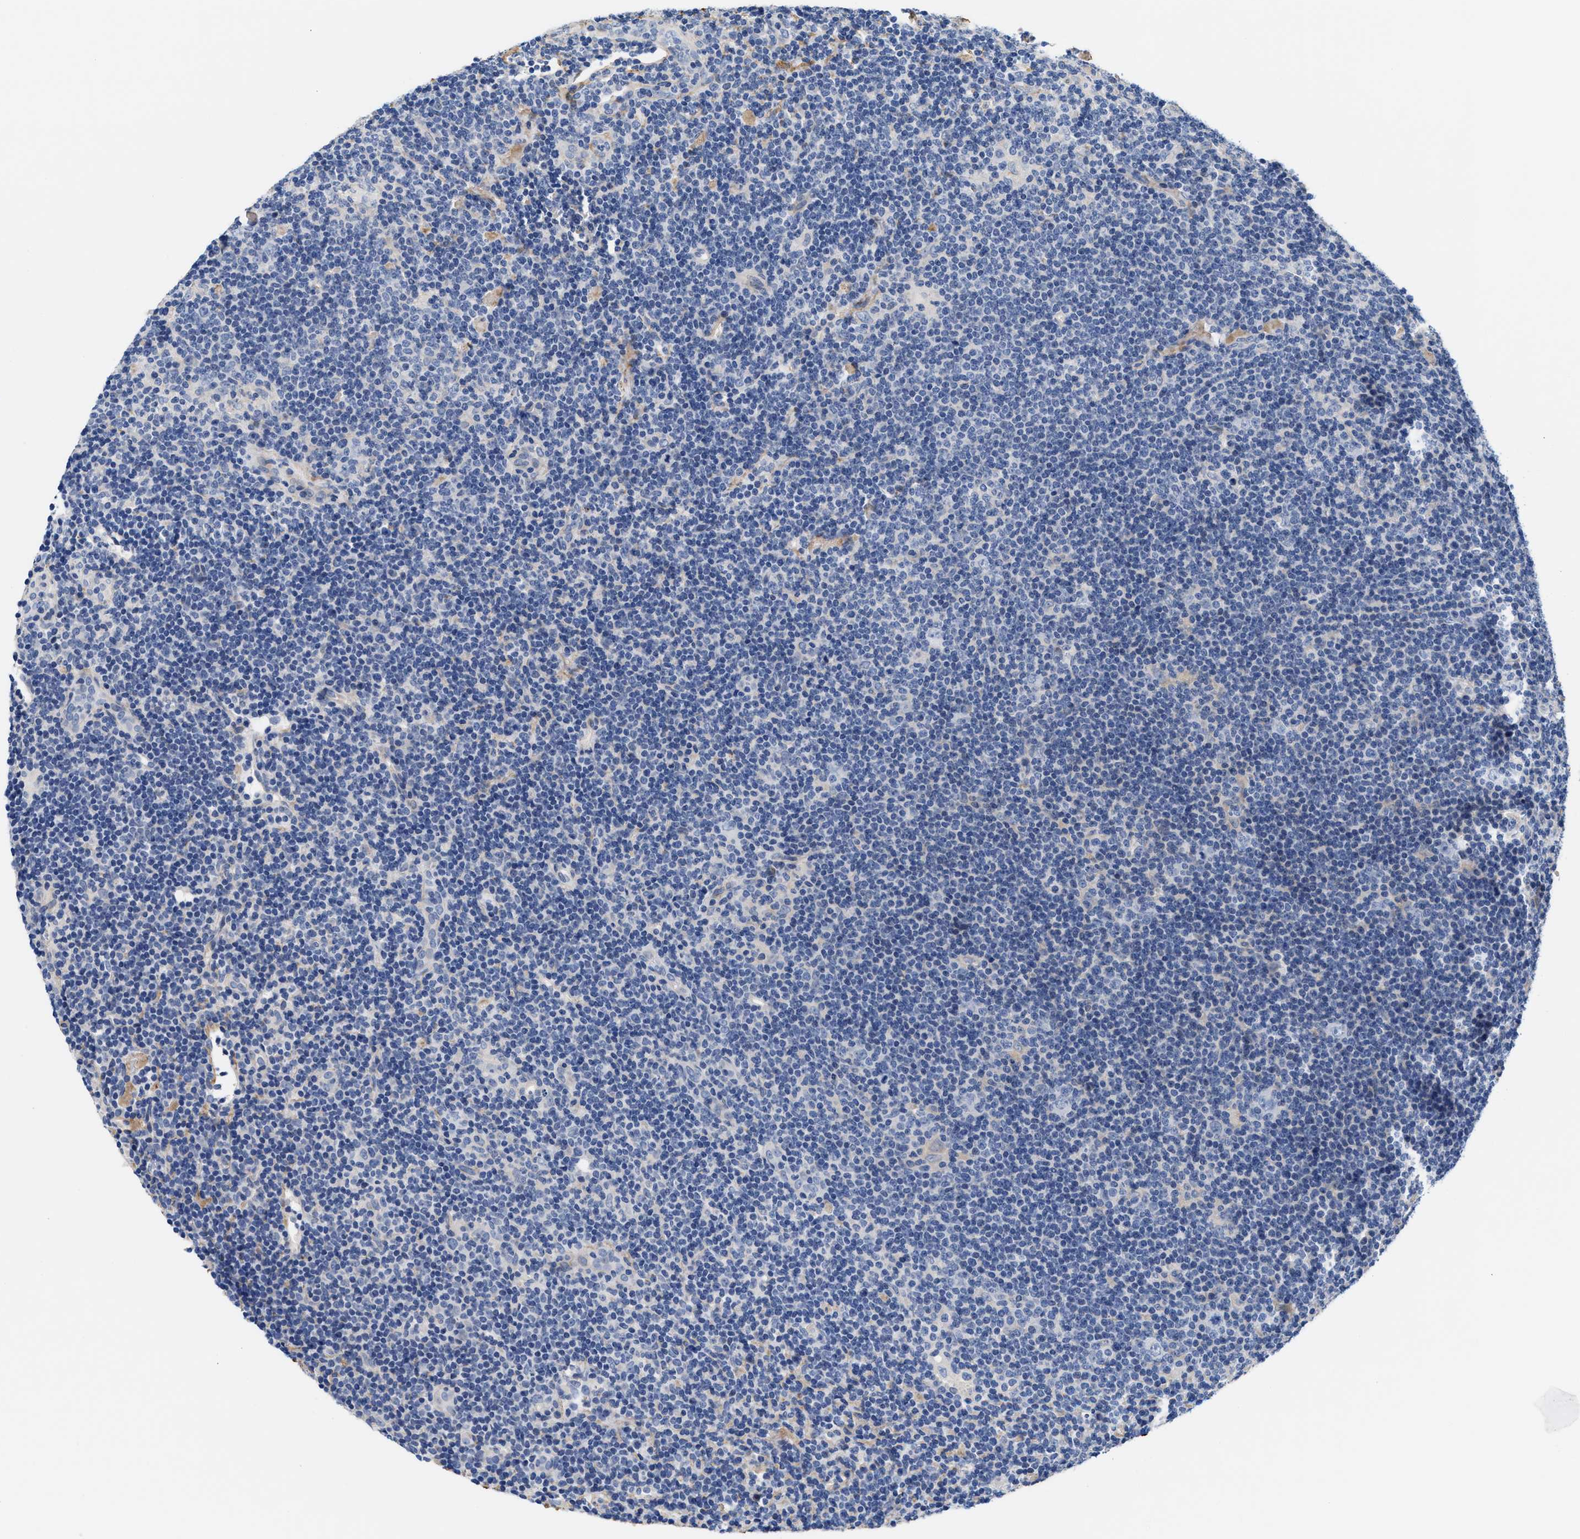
{"staining": {"intensity": "negative", "quantity": "none", "location": "none"}, "tissue": "lymphoma", "cell_type": "Tumor cells", "image_type": "cancer", "snomed": [{"axis": "morphology", "description": "Hodgkin's disease, NOS"}, {"axis": "topography", "description": "Lymph node"}], "caption": "Tumor cells show no significant positivity in lymphoma.", "gene": "ACTL7B", "patient": {"sex": "female", "age": 57}}